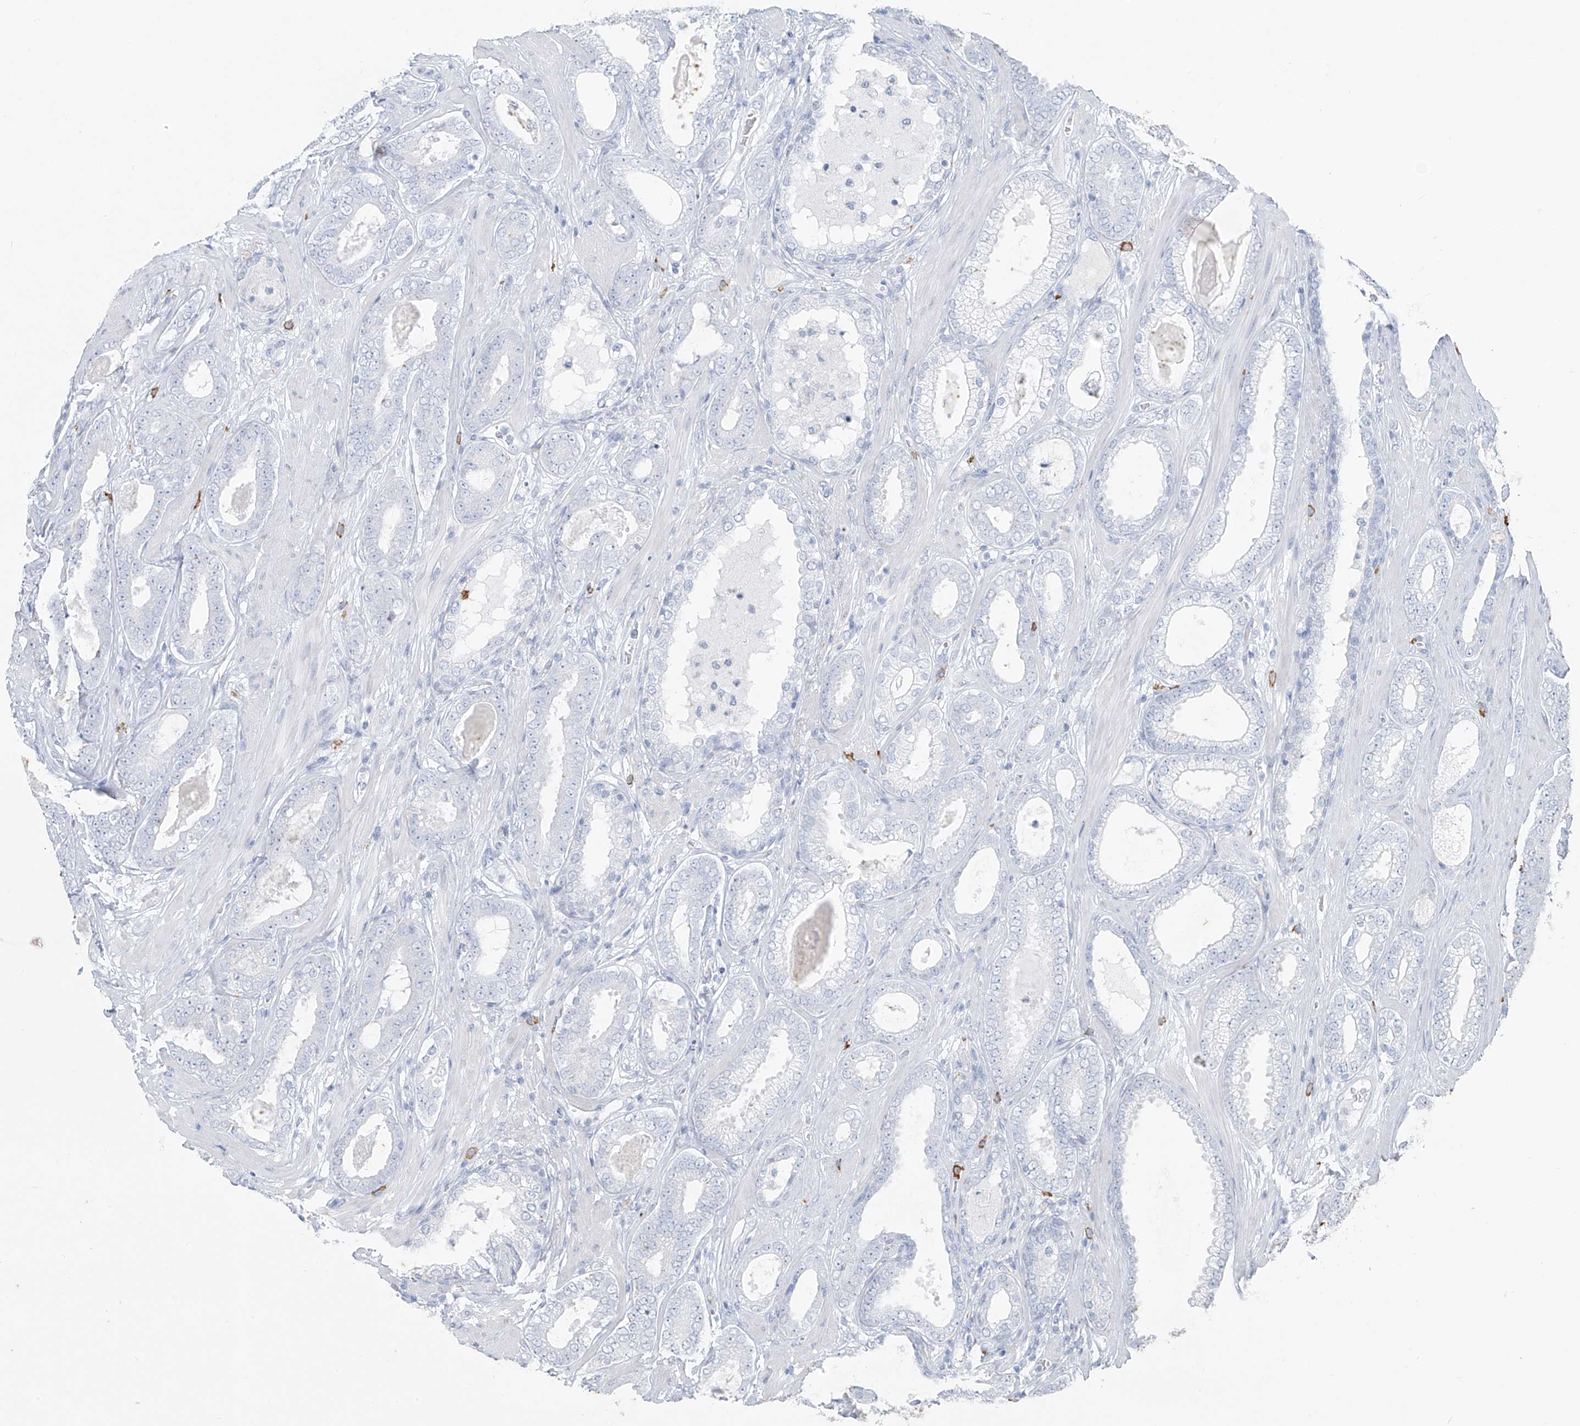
{"staining": {"intensity": "negative", "quantity": "none", "location": "none"}, "tissue": "prostate cancer", "cell_type": "Tumor cells", "image_type": "cancer", "snomed": [{"axis": "morphology", "description": "Adenocarcinoma, High grade"}, {"axis": "topography", "description": "Prostate"}], "caption": "High power microscopy micrograph of an immunohistochemistry micrograph of adenocarcinoma (high-grade) (prostate), revealing no significant positivity in tumor cells.", "gene": "CX3CR1", "patient": {"sex": "male", "age": 60}}